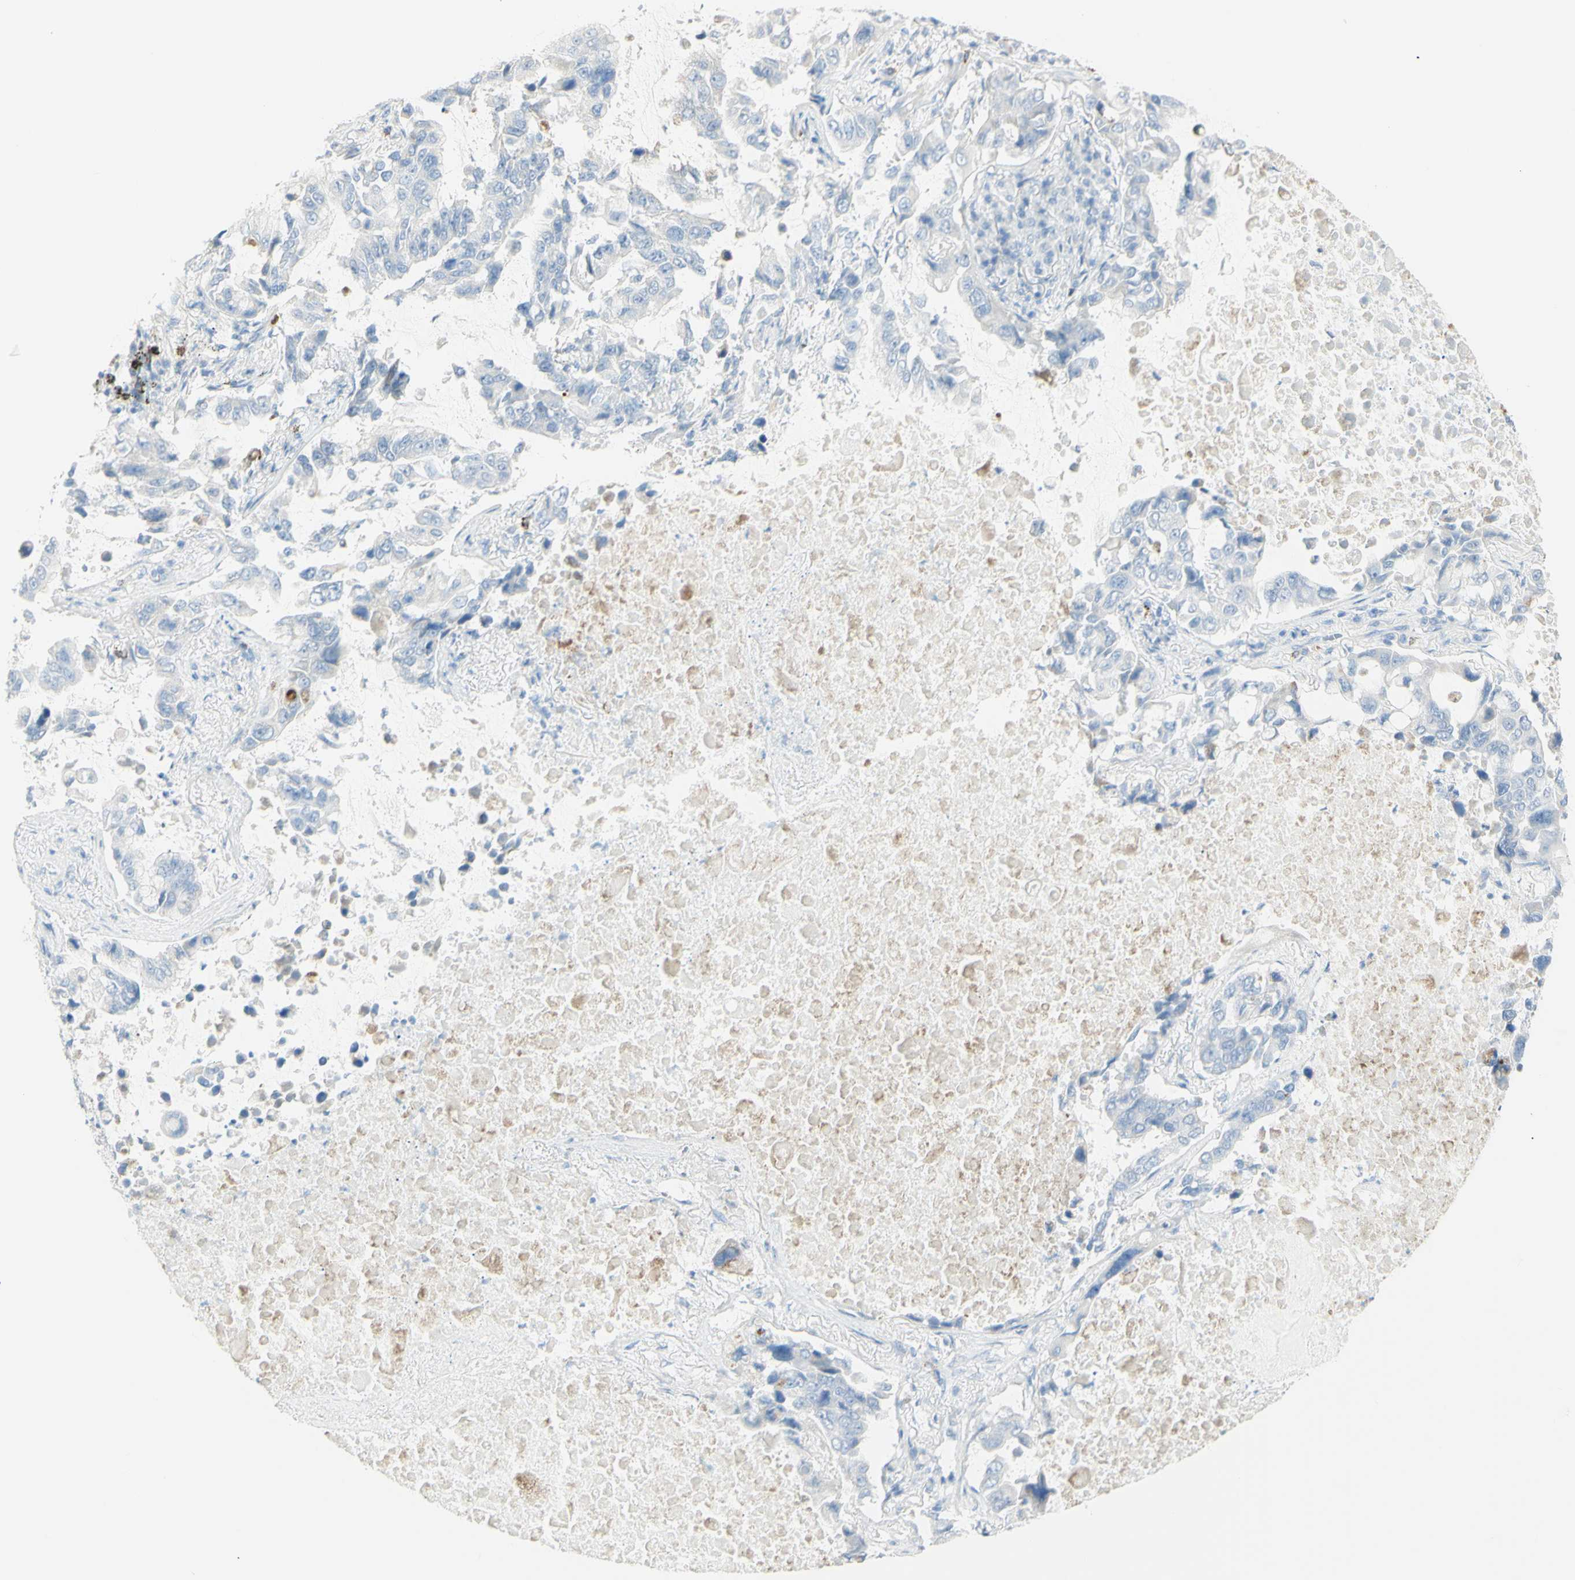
{"staining": {"intensity": "negative", "quantity": "none", "location": "none"}, "tissue": "lung cancer", "cell_type": "Tumor cells", "image_type": "cancer", "snomed": [{"axis": "morphology", "description": "Adenocarcinoma, NOS"}, {"axis": "topography", "description": "Lung"}], "caption": "Lung cancer stained for a protein using IHC demonstrates no positivity tumor cells.", "gene": "LETM1", "patient": {"sex": "male", "age": 64}}